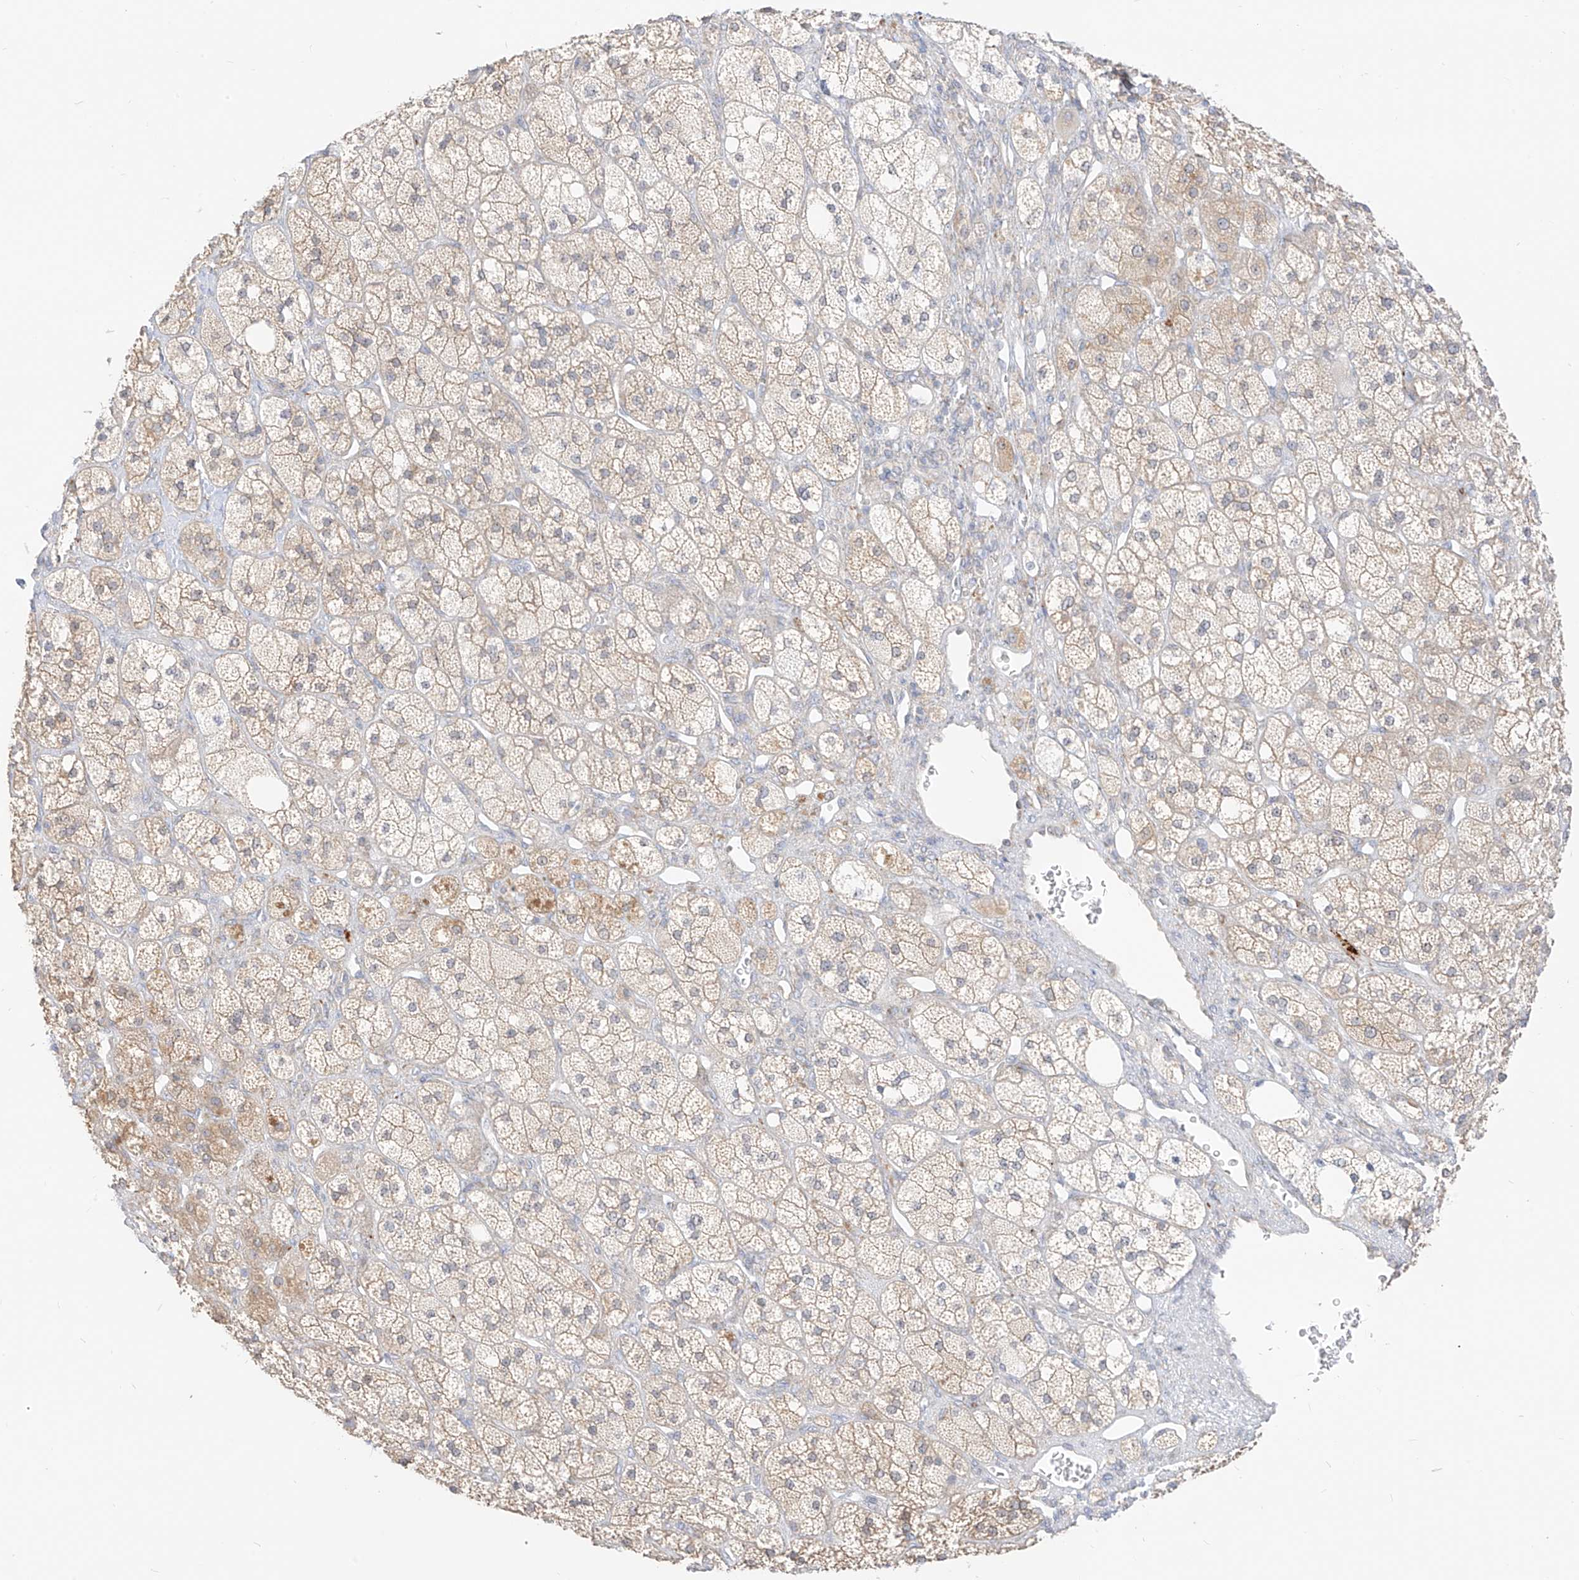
{"staining": {"intensity": "weak", "quantity": "25%-75%", "location": "cytoplasmic/membranous"}, "tissue": "adrenal gland", "cell_type": "Glandular cells", "image_type": "normal", "snomed": [{"axis": "morphology", "description": "Normal tissue, NOS"}, {"axis": "topography", "description": "Adrenal gland"}], "caption": "Protein positivity by IHC shows weak cytoplasmic/membranous positivity in about 25%-75% of glandular cells in unremarkable adrenal gland. The staining was performed using DAB, with brown indicating positive protein expression. Nuclei are stained blue with hematoxylin.", "gene": "SYTL3", "patient": {"sex": "male", "age": 61}}